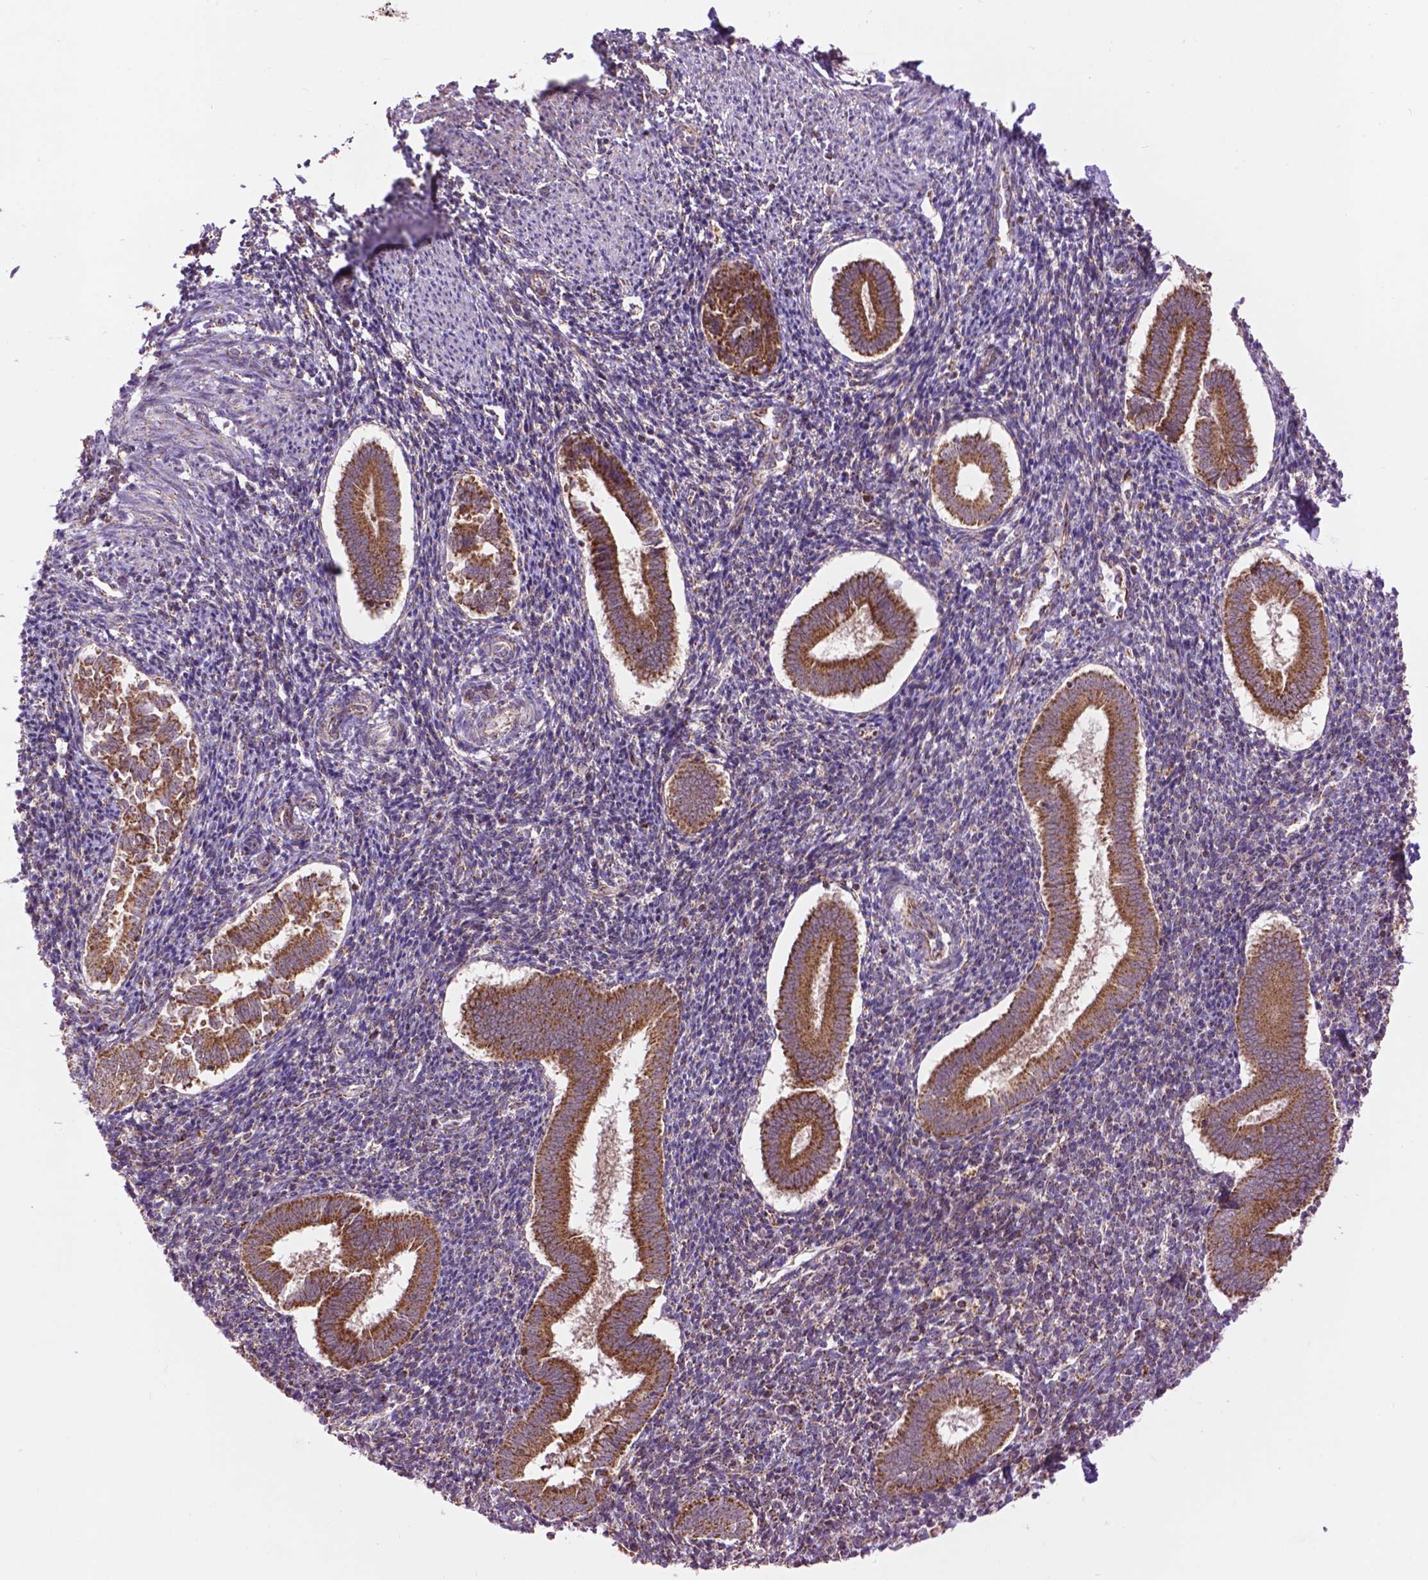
{"staining": {"intensity": "weak", "quantity": "25%-75%", "location": "cytoplasmic/membranous"}, "tissue": "endometrium", "cell_type": "Cells in endometrial stroma", "image_type": "normal", "snomed": [{"axis": "morphology", "description": "Normal tissue, NOS"}, {"axis": "topography", "description": "Endometrium"}], "caption": "Protein expression analysis of normal endometrium demonstrates weak cytoplasmic/membranous positivity in approximately 25%-75% of cells in endometrial stroma. (brown staining indicates protein expression, while blue staining denotes nuclei).", "gene": "PYCR3", "patient": {"sex": "female", "age": 25}}